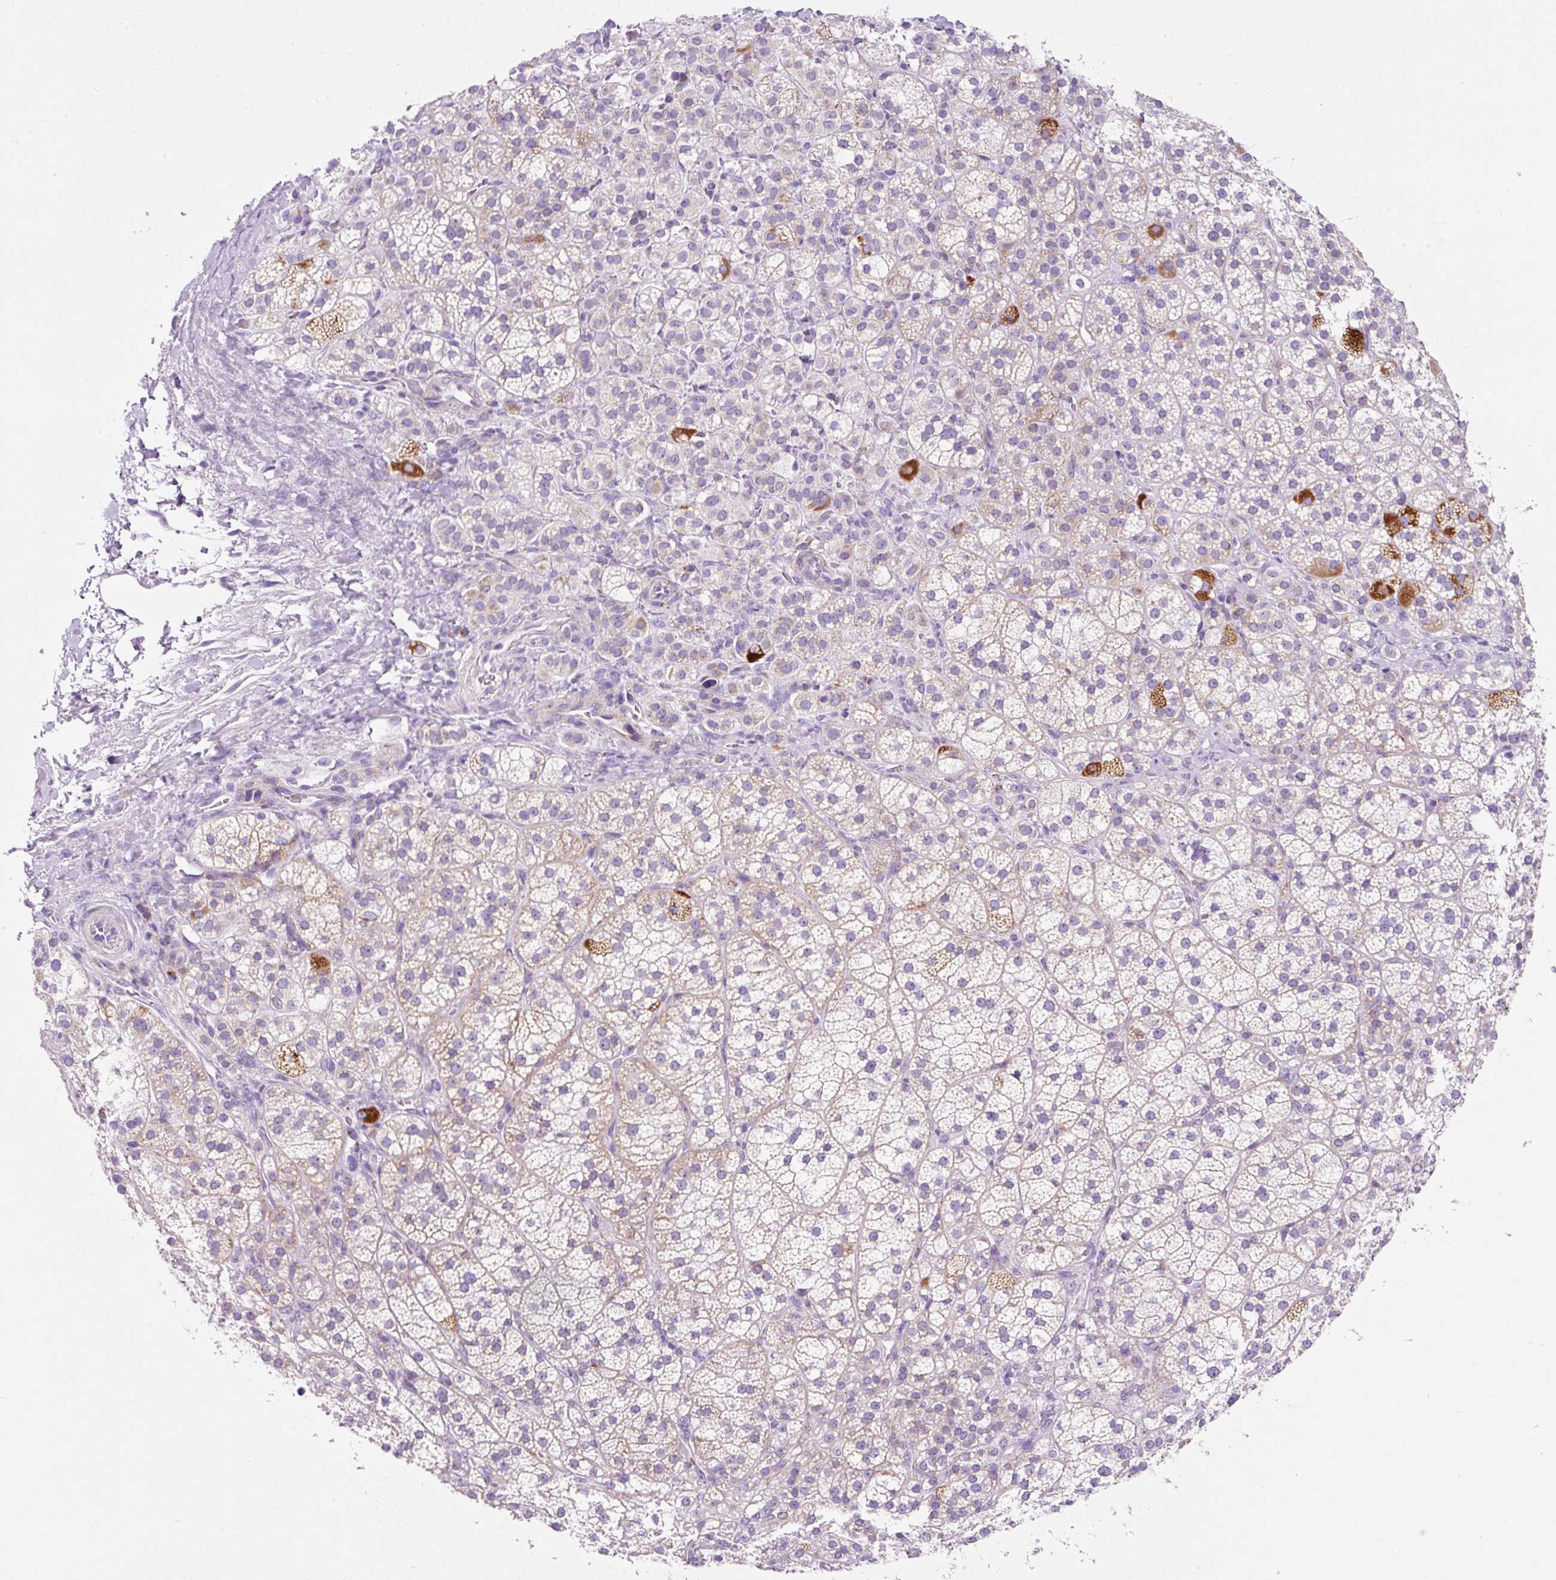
{"staining": {"intensity": "moderate", "quantity": "25%-75%", "location": "cytoplasmic/membranous"}, "tissue": "adrenal gland", "cell_type": "Glandular cells", "image_type": "normal", "snomed": [{"axis": "morphology", "description": "Normal tissue, NOS"}, {"axis": "topography", "description": "Adrenal gland"}], "caption": "Adrenal gland was stained to show a protein in brown. There is medium levels of moderate cytoplasmic/membranous positivity in about 25%-75% of glandular cells. Using DAB (brown) and hematoxylin (blue) stains, captured at high magnification using brightfield microscopy.", "gene": "PLPP2", "patient": {"sex": "female", "age": 60}}